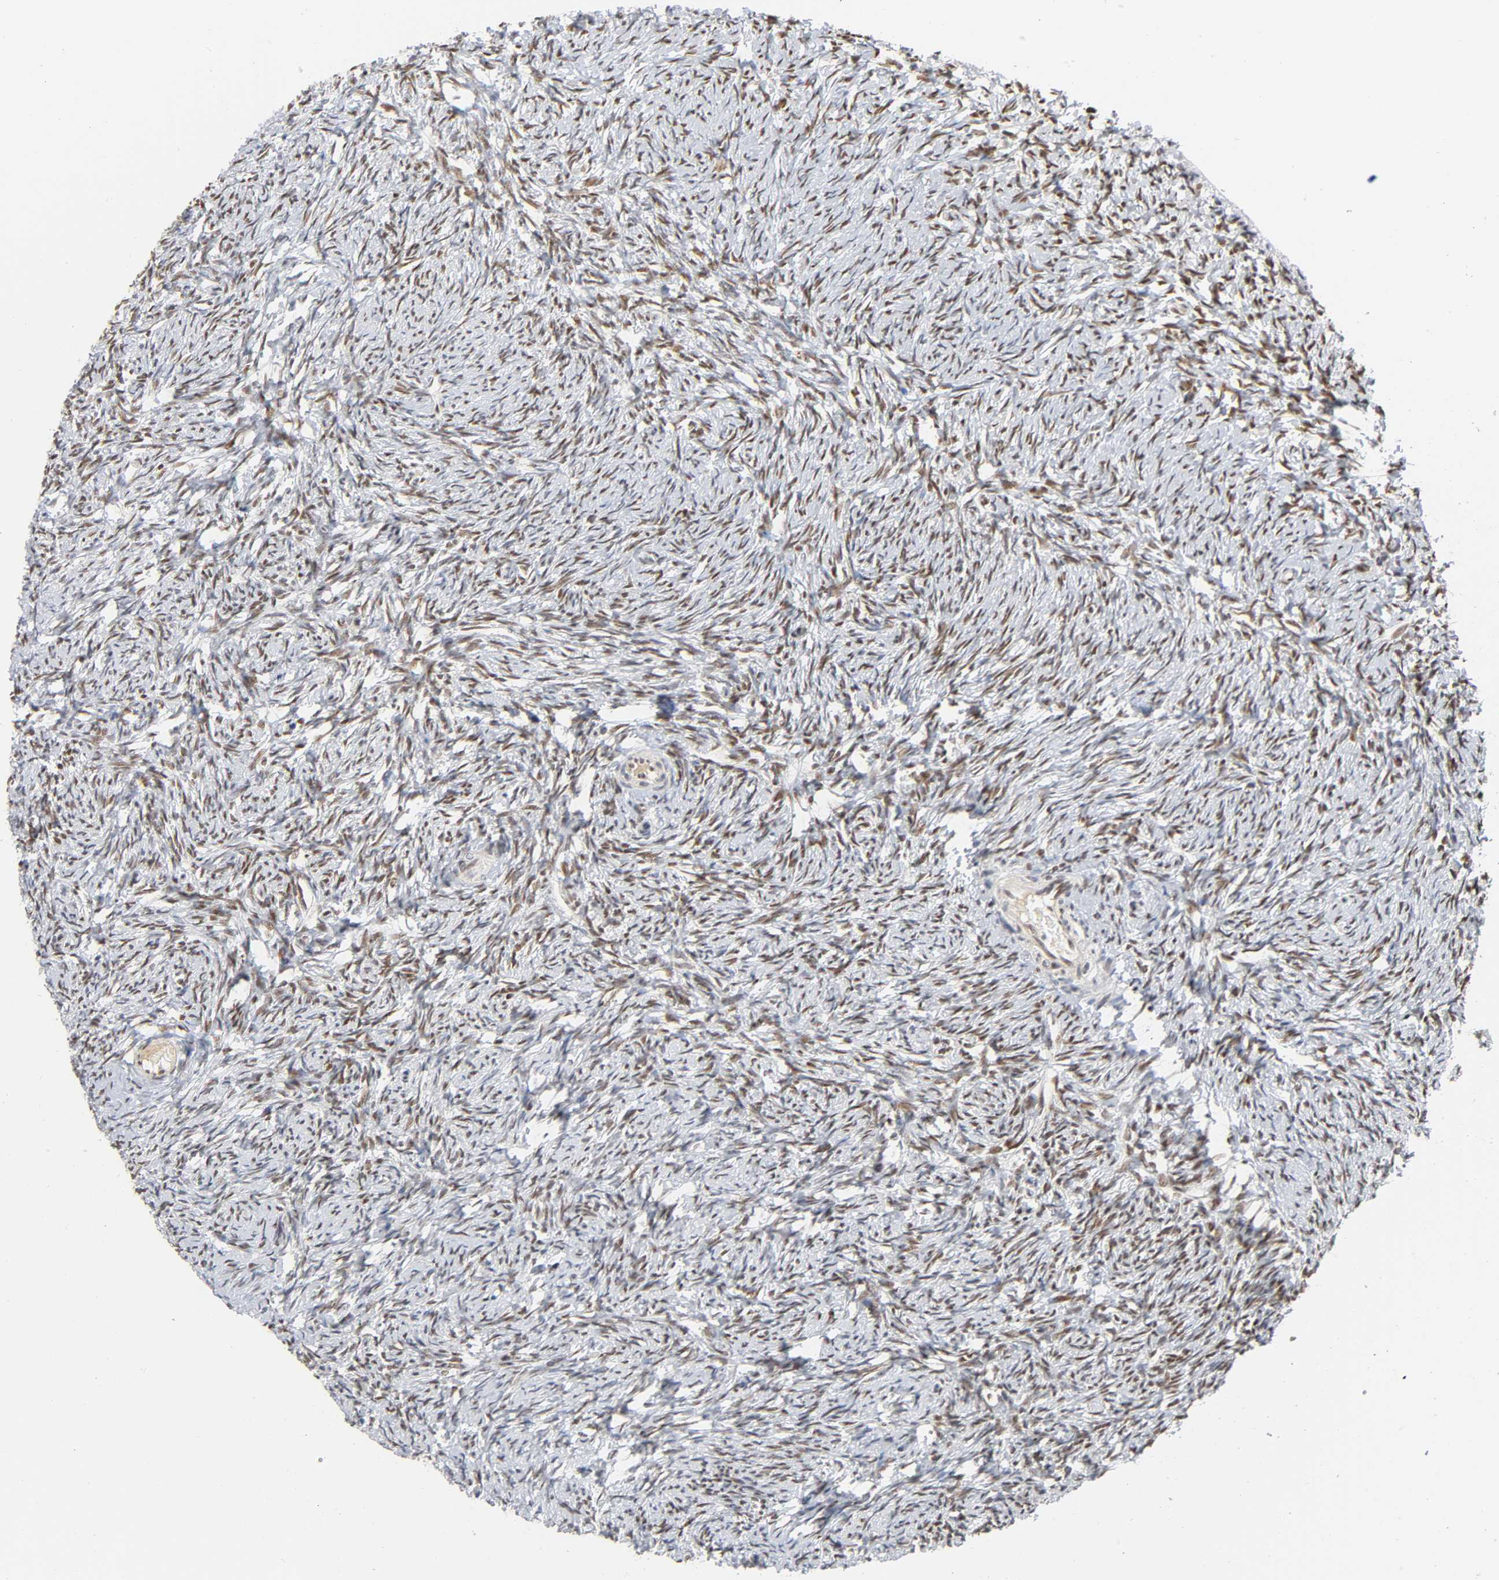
{"staining": {"intensity": "moderate", "quantity": ">75%", "location": "nuclear"}, "tissue": "ovary", "cell_type": "Ovarian stroma cells", "image_type": "normal", "snomed": [{"axis": "morphology", "description": "Normal tissue, NOS"}, {"axis": "topography", "description": "Ovary"}], "caption": "High-power microscopy captured an immunohistochemistry (IHC) image of normal ovary, revealing moderate nuclear expression in about >75% of ovarian stroma cells.", "gene": "KAT2B", "patient": {"sex": "female", "age": 60}}